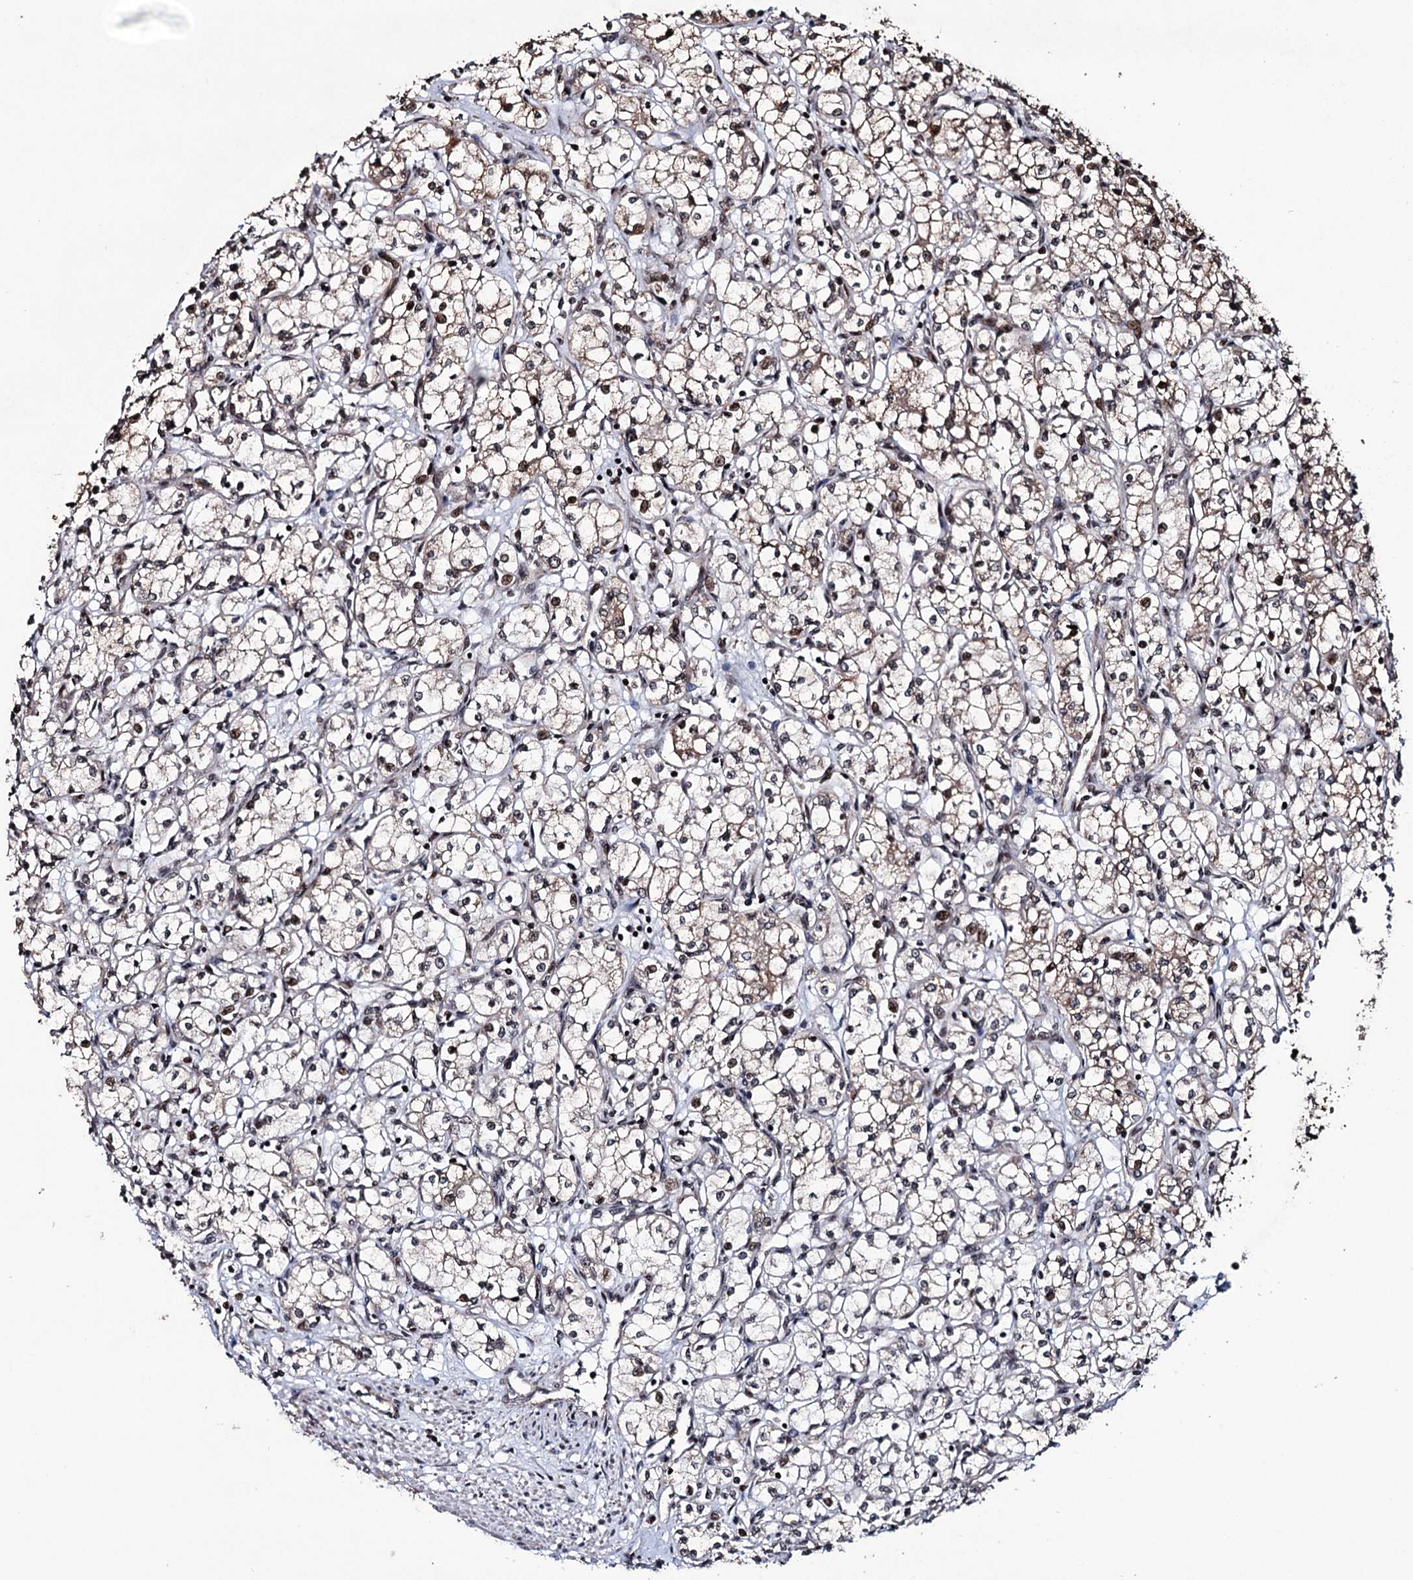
{"staining": {"intensity": "weak", "quantity": "25%-75%", "location": "cytoplasmic/membranous,nuclear"}, "tissue": "renal cancer", "cell_type": "Tumor cells", "image_type": "cancer", "snomed": [{"axis": "morphology", "description": "Adenocarcinoma, NOS"}, {"axis": "topography", "description": "Kidney"}], "caption": "Renal cancer stained for a protein (brown) shows weak cytoplasmic/membranous and nuclear positive positivity in approximately 25%-75% of tumor cells.", "gene": "EYA4", "patient": {"sex": "male", "age": 59}}